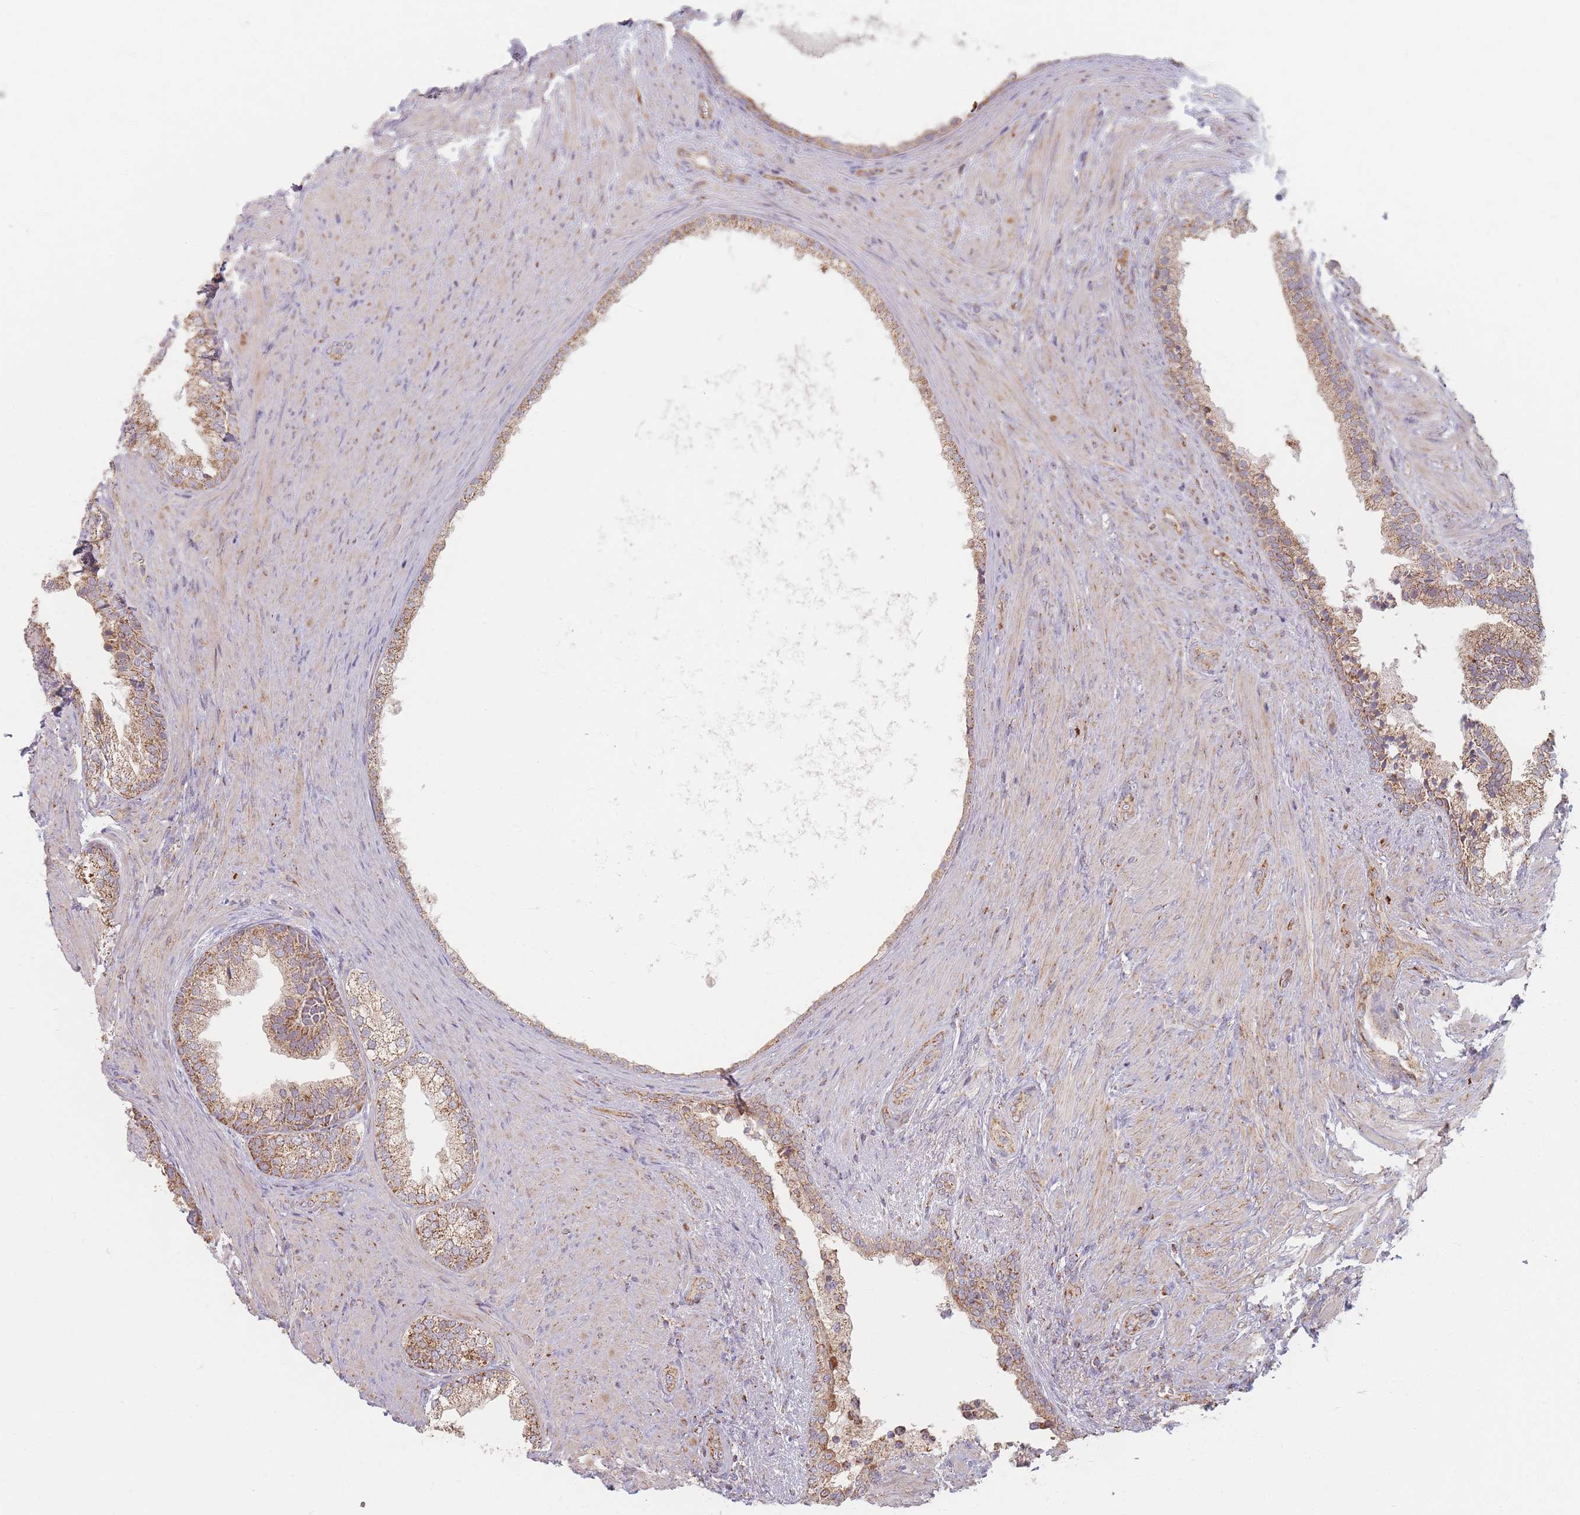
{"staining": {"intensity": "moderate", "quantity": ">75%", "location": "cytoplasmic/membranous"}, "tissue": "prostate", "cell_type": "Glandular cells", "image_type": "normal", "snomed": [{"axis": "morphology", "description": "Normal tissue, NOS"}, {"axis": "topography", "description": "Prostate"}], "caption": "Human prostate stained with a brown dye demonstrates moderate cytoplasmic/membranous positive staining in about >75% of glandular cells.", "gene": "ESRP2", "patient": {"sex": "male", "age": 76}}